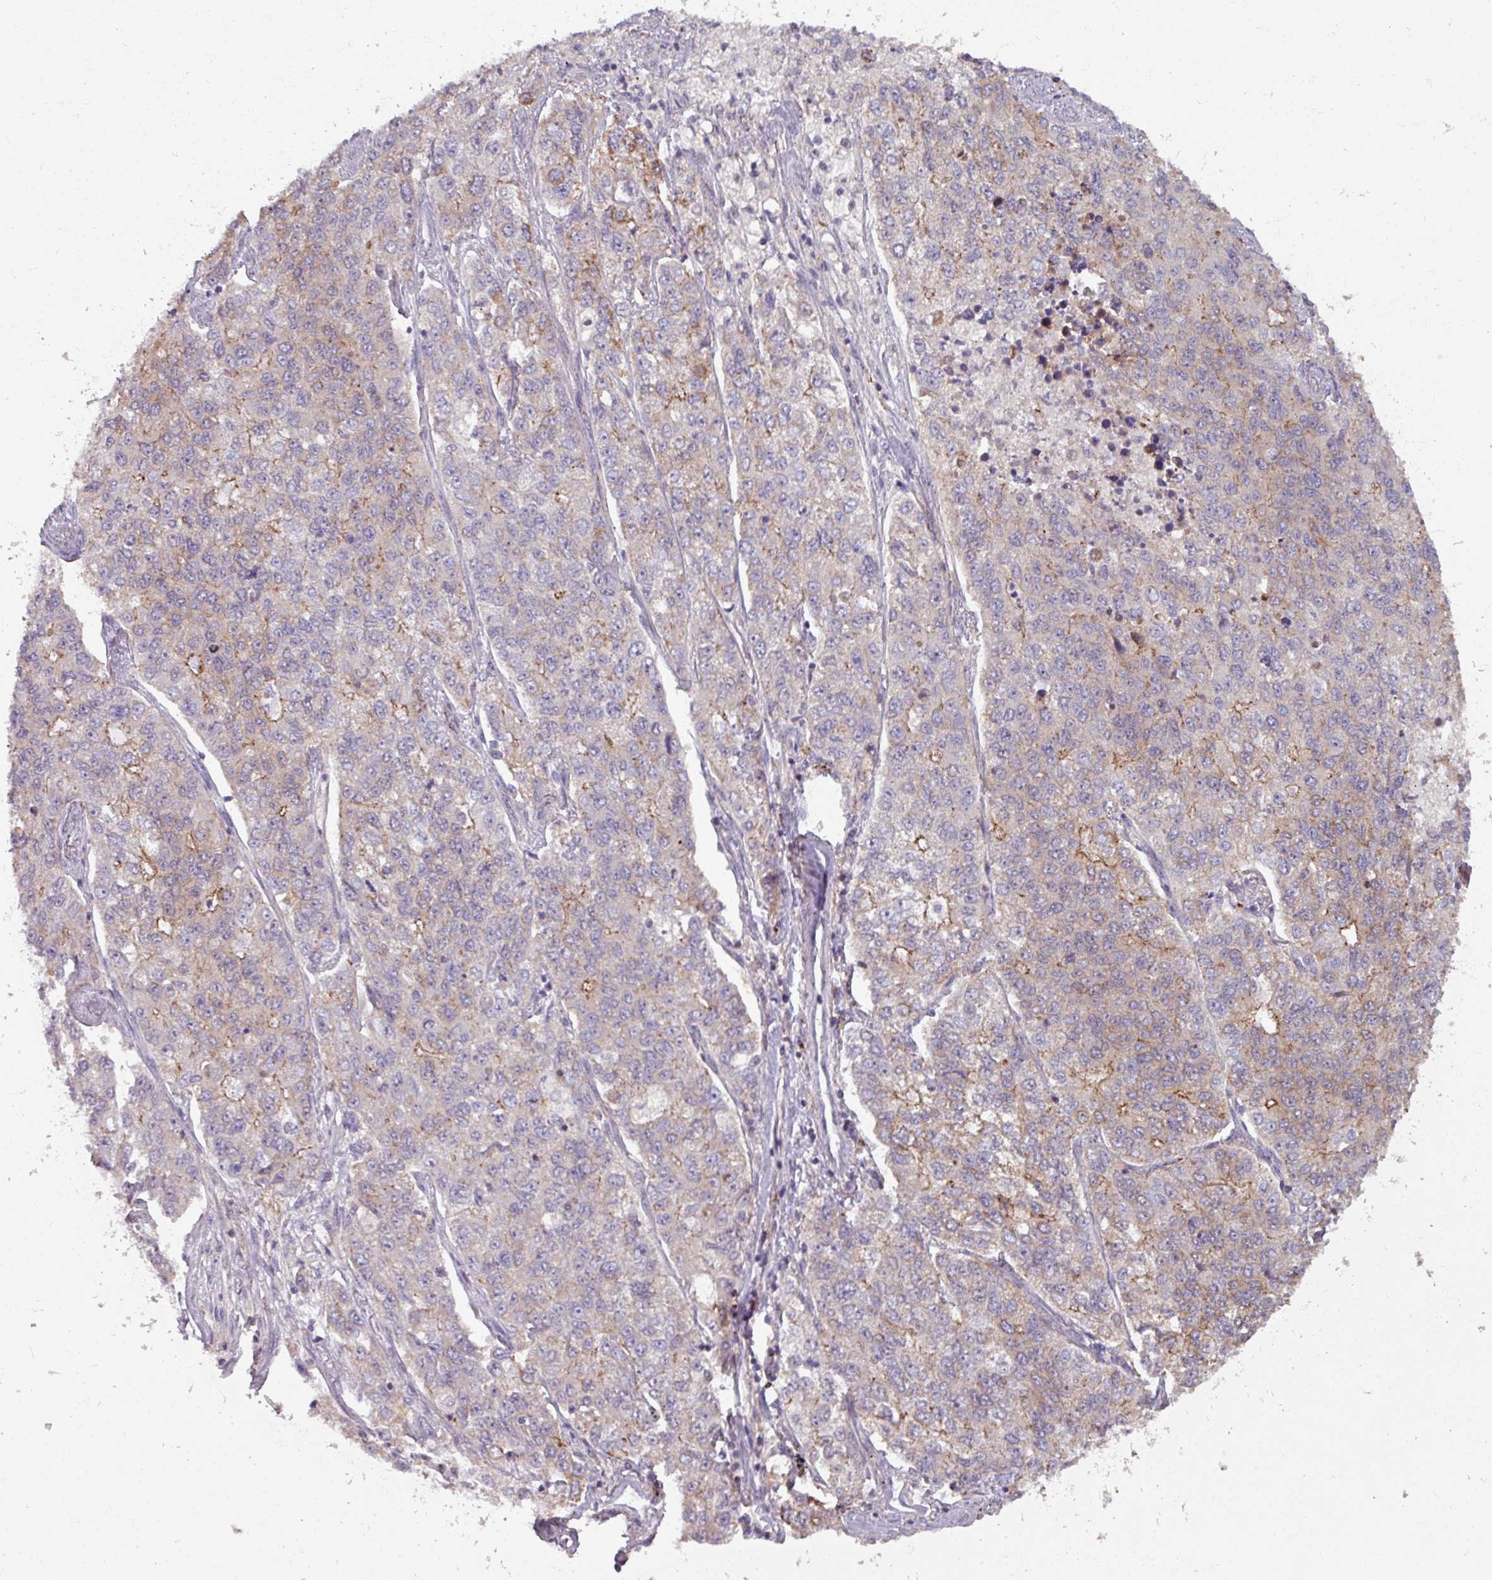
{"staining": {"intensity": "moderate", "quantity": "<25%", "location": "cytoplasmic/membranous"}, "tissue": "lung cancer", "cell_type": "Tumor cells", "image_type": "cancer", "snomed": [{"axis": "morphology", "description": "Adenocarcinoma, NOS"}, {"axis": "topography", "description": "Lung"}], "caption": "Immunohistochemistry (IHC) staining of adenocarcinoma (lung), which reveals low levels of moderate cytoplasmic/membranous expression in approximately <25% of tumor cells indicating moderate cytoplasmic/membranous protein positivity. The staining was performed using DAB (brown) for protein detection and nuclei were counterstained in hematoxylin (blue).", "gene": "PNMA6A", "patient": {"sex": "male", "age": 49}}